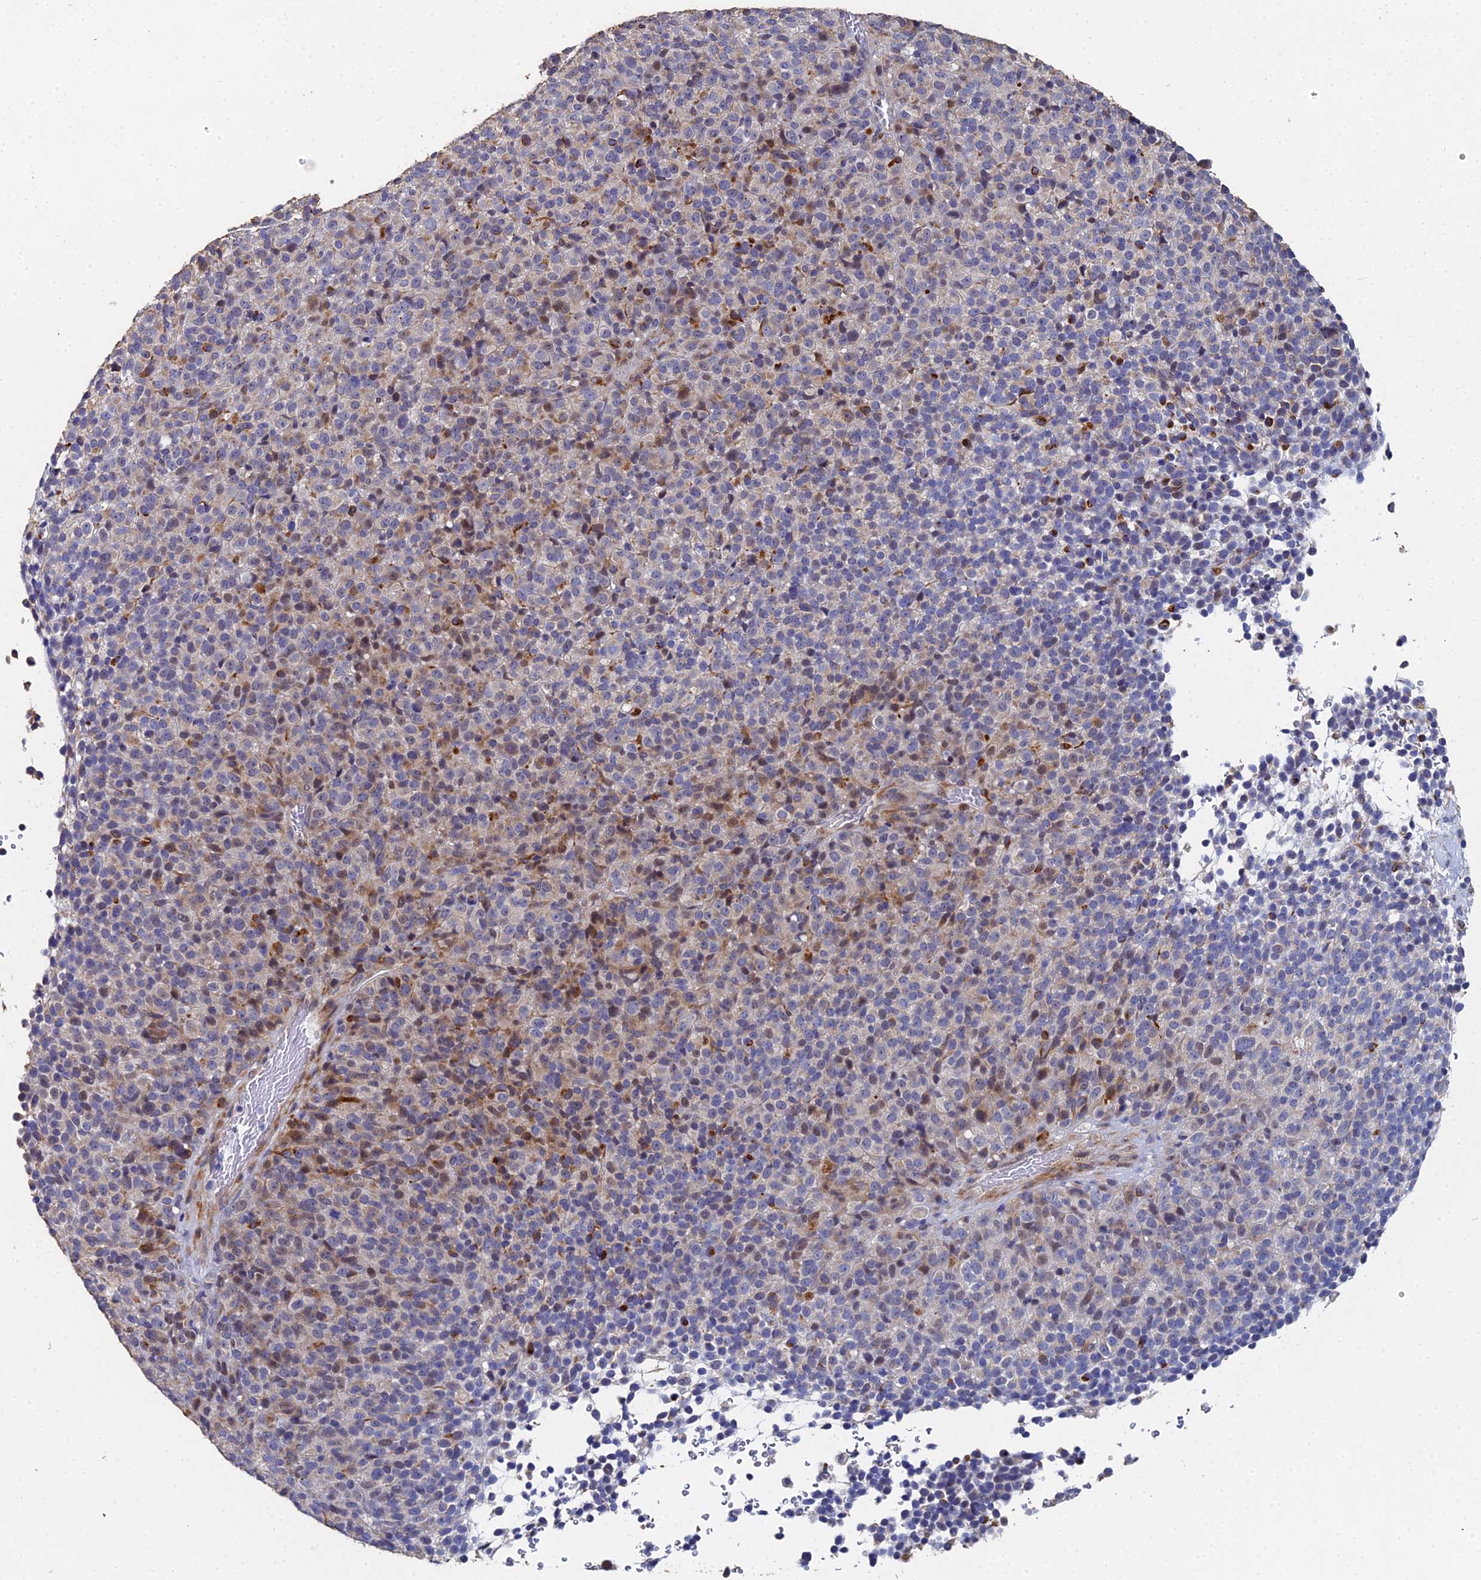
{"staining": {"intensity": "moderate", "quantity": "<25%", "location": "cytoplasmic/membranous,nuclear"}, "tissue": "melanoma", "cell_type": "Tumor cells", "image_type": "cancer", "snomed": [{"axis": "morphology", "description": "Malignant melanoma, Metastatic site"}, {"axis": "topography", "description": "Brain"}], "caption": "Immunohistochemistry (IHC) of malignant melanoma (metastatic site) reveals low levels of moderate cytoplasmic/membranous and nuclear positivity in about <25% of tumor cells. The protein is stained brown, and the nuclei are stained in blue (DAB (3,3'-diaminobenzidine) IHC with brightfield microscopy, high magnification).", "gene": "ENSG00000268674", "patient": {"sex": "female", "age": 56}}